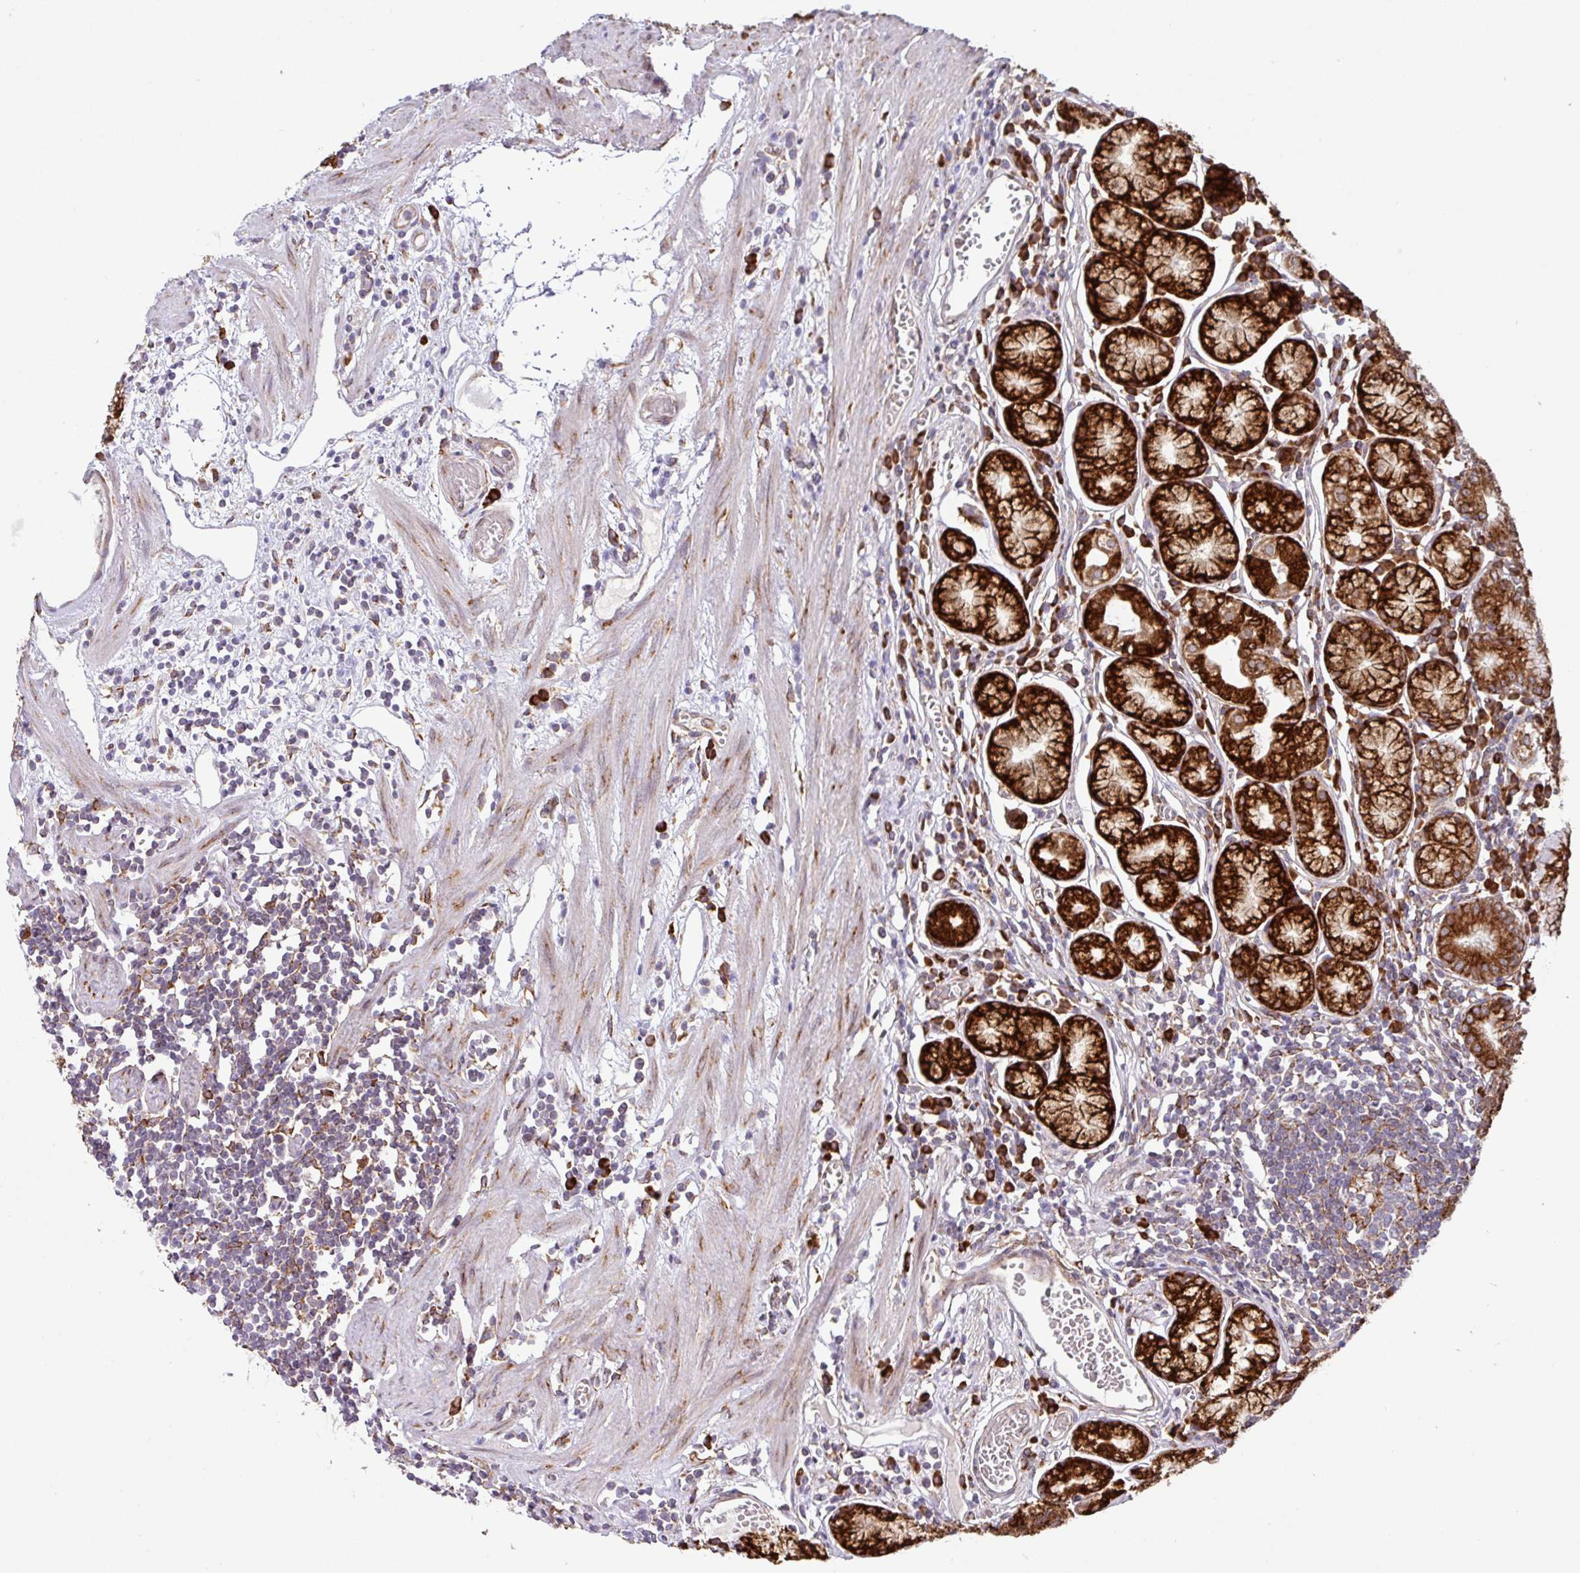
{"staining": {"intensity": "strong", "quantity": ">75%", "location": "cytoplasmic/membranous"}, "tissue": "stomach", "cell_type": "Glandular cells", "image_type": "normal", "snomed": [{"axis": "morphology", "description": "Normal tissue, NOS"}, {"axis": "topography", "description": "Stomach"}], "caption": "A high-resolution photomicrograph shows IHC staining of normal stomach, which displays strong cytoplasmic/membranous expression in about >75% of glandular cells. (DAB (3,3'-diaminobenzidine) = brown stain, brightfield microscopy at high magnification).", "gene": "SLC39A7", "patient": {"sex": "male", "age": 55}}